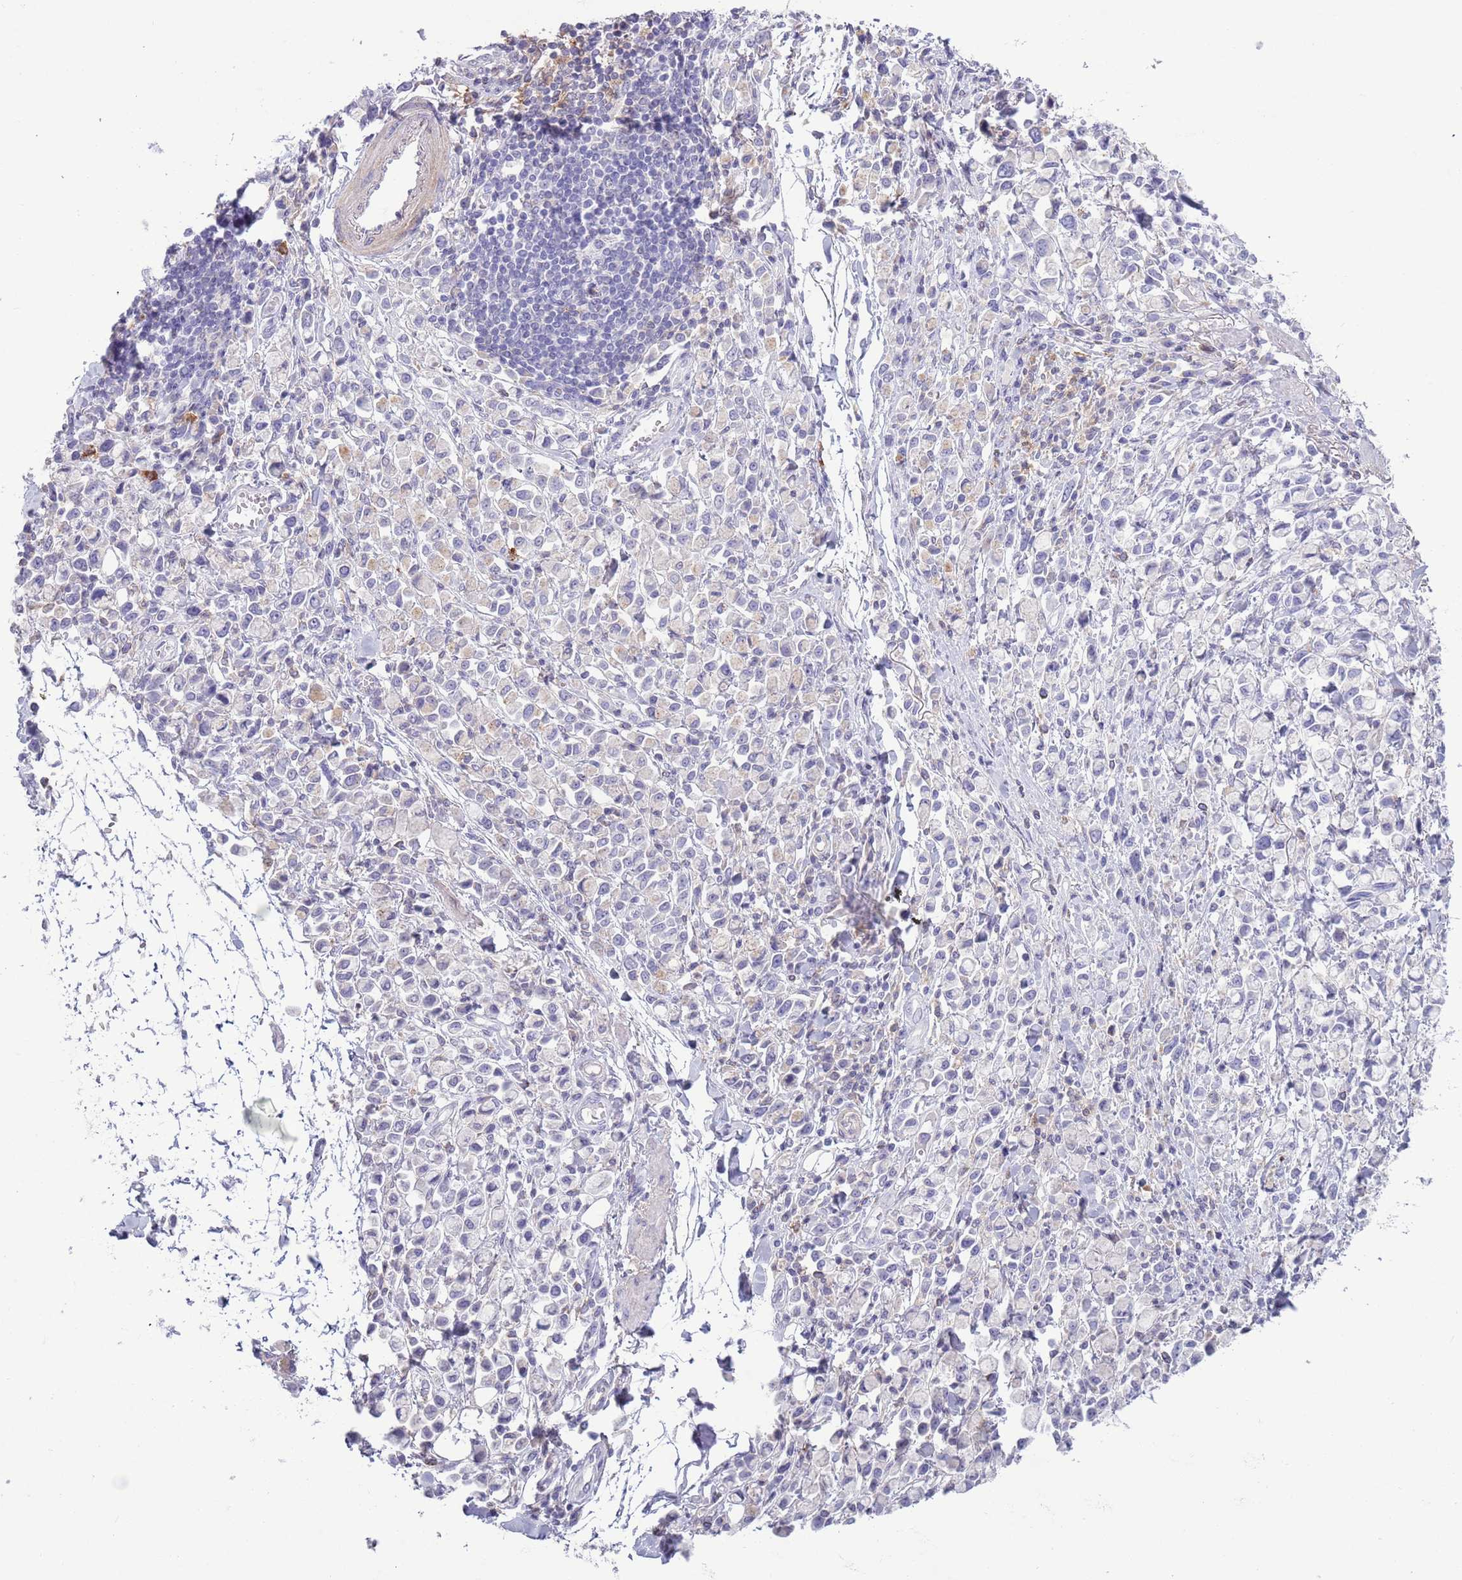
{"staining": {"intensity": "negative", "quantity": "none", "location": "none"}, "tissue": "stomach cancer", "cell_type": "Tumor cells", "image_type": "cancer", "snomed": [{"axis": "morphology", "description": "Adenocarcinoma, NOS"}, {"axis": "topography", "description": "Stomach"}], "caption": "Tumor cells show no significant expression in adenocarcinoma (stomach).", "gene": "ACSBG1", "patient": {"sex": "female", "age": 81}}